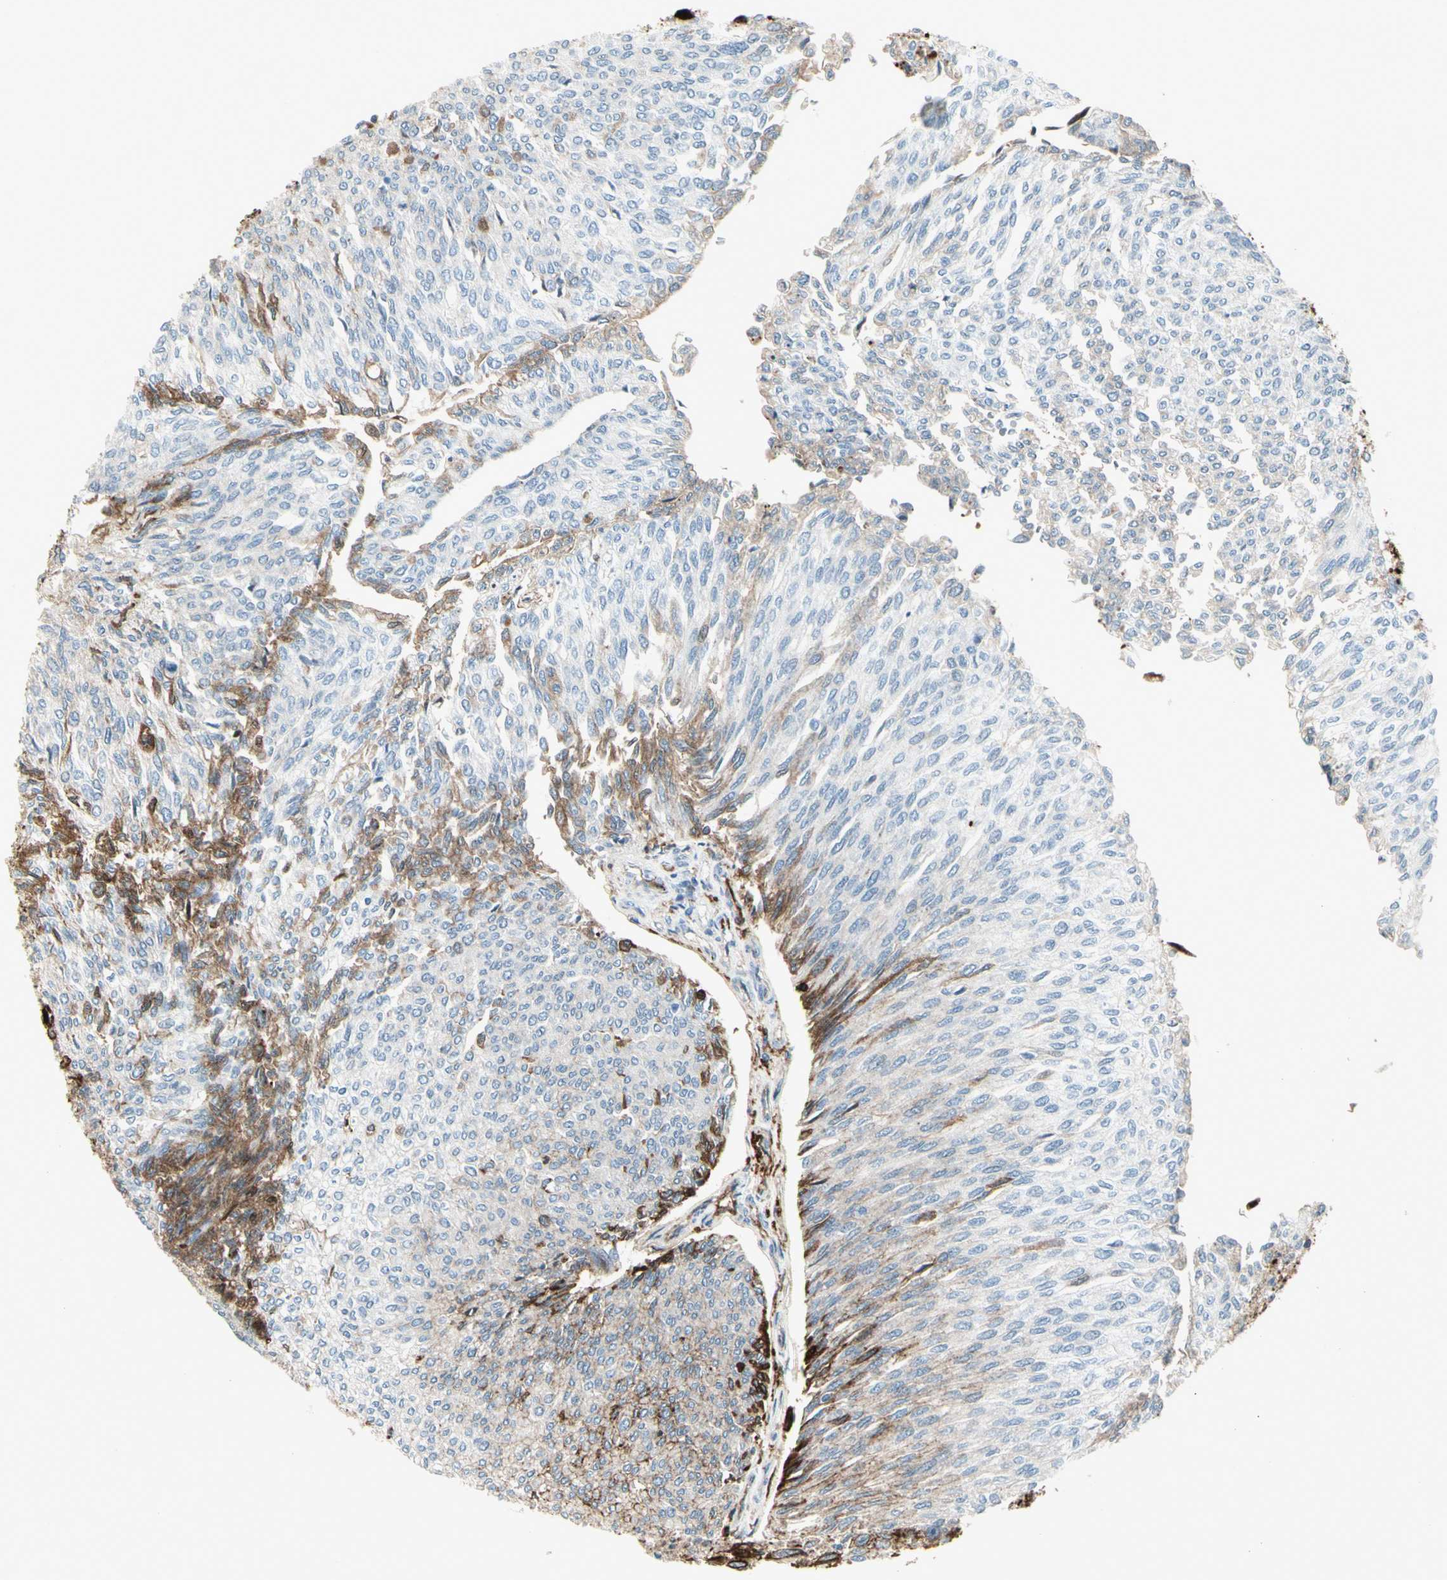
{"staining": {"intensity": "moderate", "quantity": "<25%", "location": "cytoplasmic/membranous"}, "tissue": "urothelial cancer", "cell_type": "Tumor cells", "image_type": "cancer", "snomed": [{"axis": "morphology", "description": "Urothelial carcinoma, Low grade"}, {"axis": "topography", "description": "Urinary bladder"}], "caption": "Immunohistochemical staining of urothelial cancer reveals low levels of moderate cytoplasmic/membranous staining in about <25% of tumor cells. Using DAB (3,3'-diaminobenzidine) (brown) and hematoxylin (blue) stains, captured at high magnification using brightfield microscopy.", "gene": "IGHG1", "patient": {"sex": "female", "age": 79}}